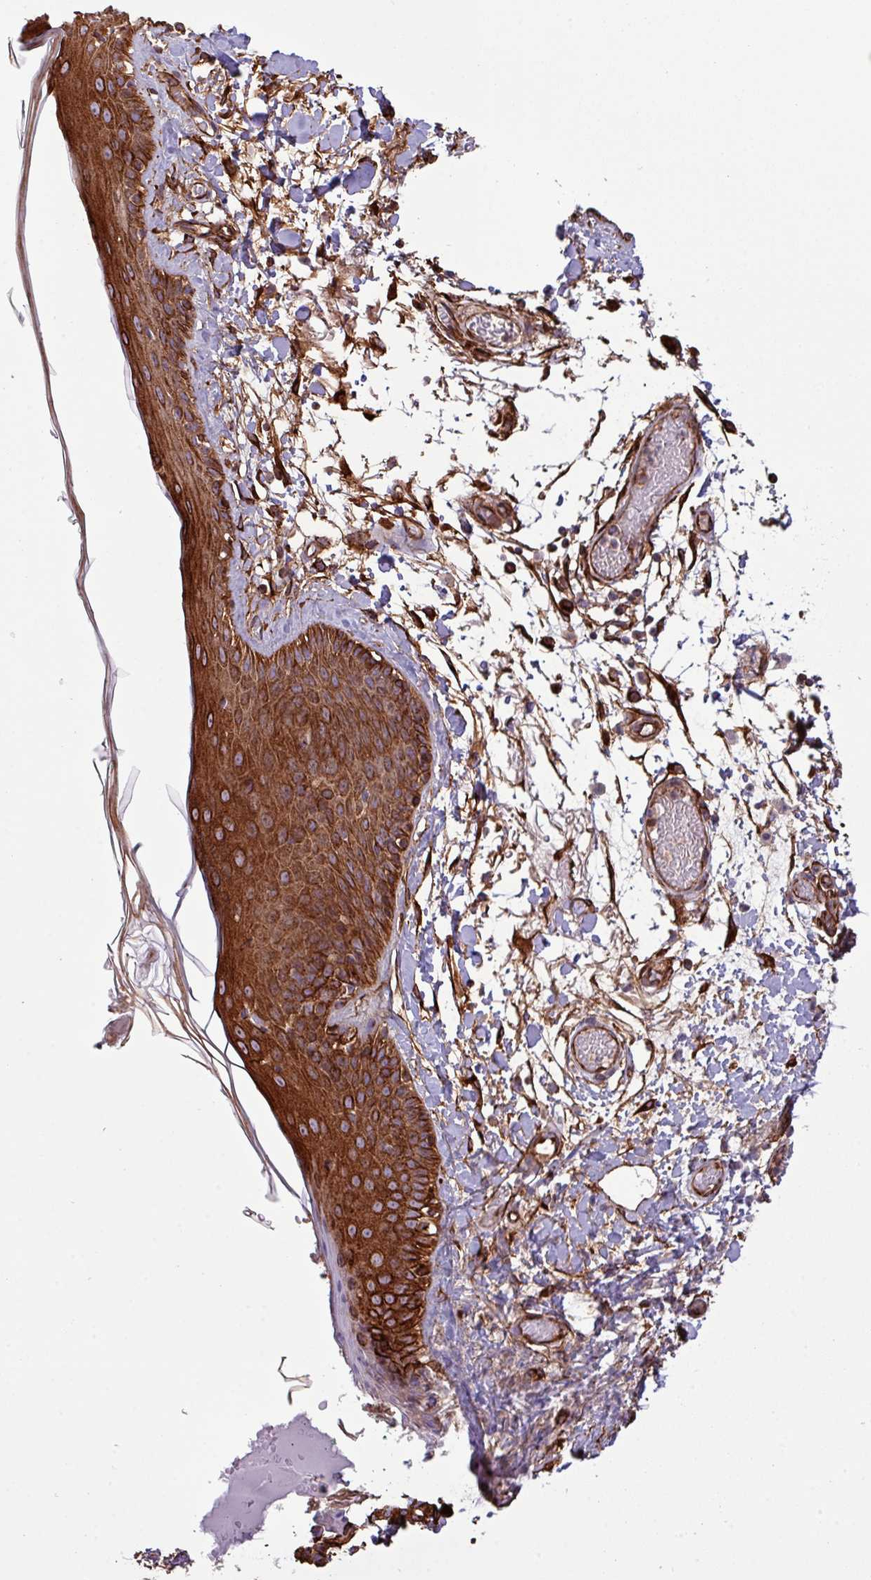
{"staining": {"intensity": "strong", "quantity": ">75%", "location": "cytoplasmic/membranous"}, "tissue": "skin", "cell_type": "Fibroblasts", "image_type": "normal", "snomed": [{"axis": "morphology", "description": "Normal tissue, NOS"}, {"axis": "topography", "description": "Skin"}], "caption": "Brown immunohistochemical staining in unremarkable skin reveals strong cytoplasmic/membranous staining in about >75% of fibroblasts. The staining was performed using DAB (3,3'-diaminobenzidine) to visualize the protein expression in brown, while the nuclei were stained in blue with hematoxylin (Magnification: 20x).", "gene": "ZNF300", "patient": {"sex": "male", "age": 79}}